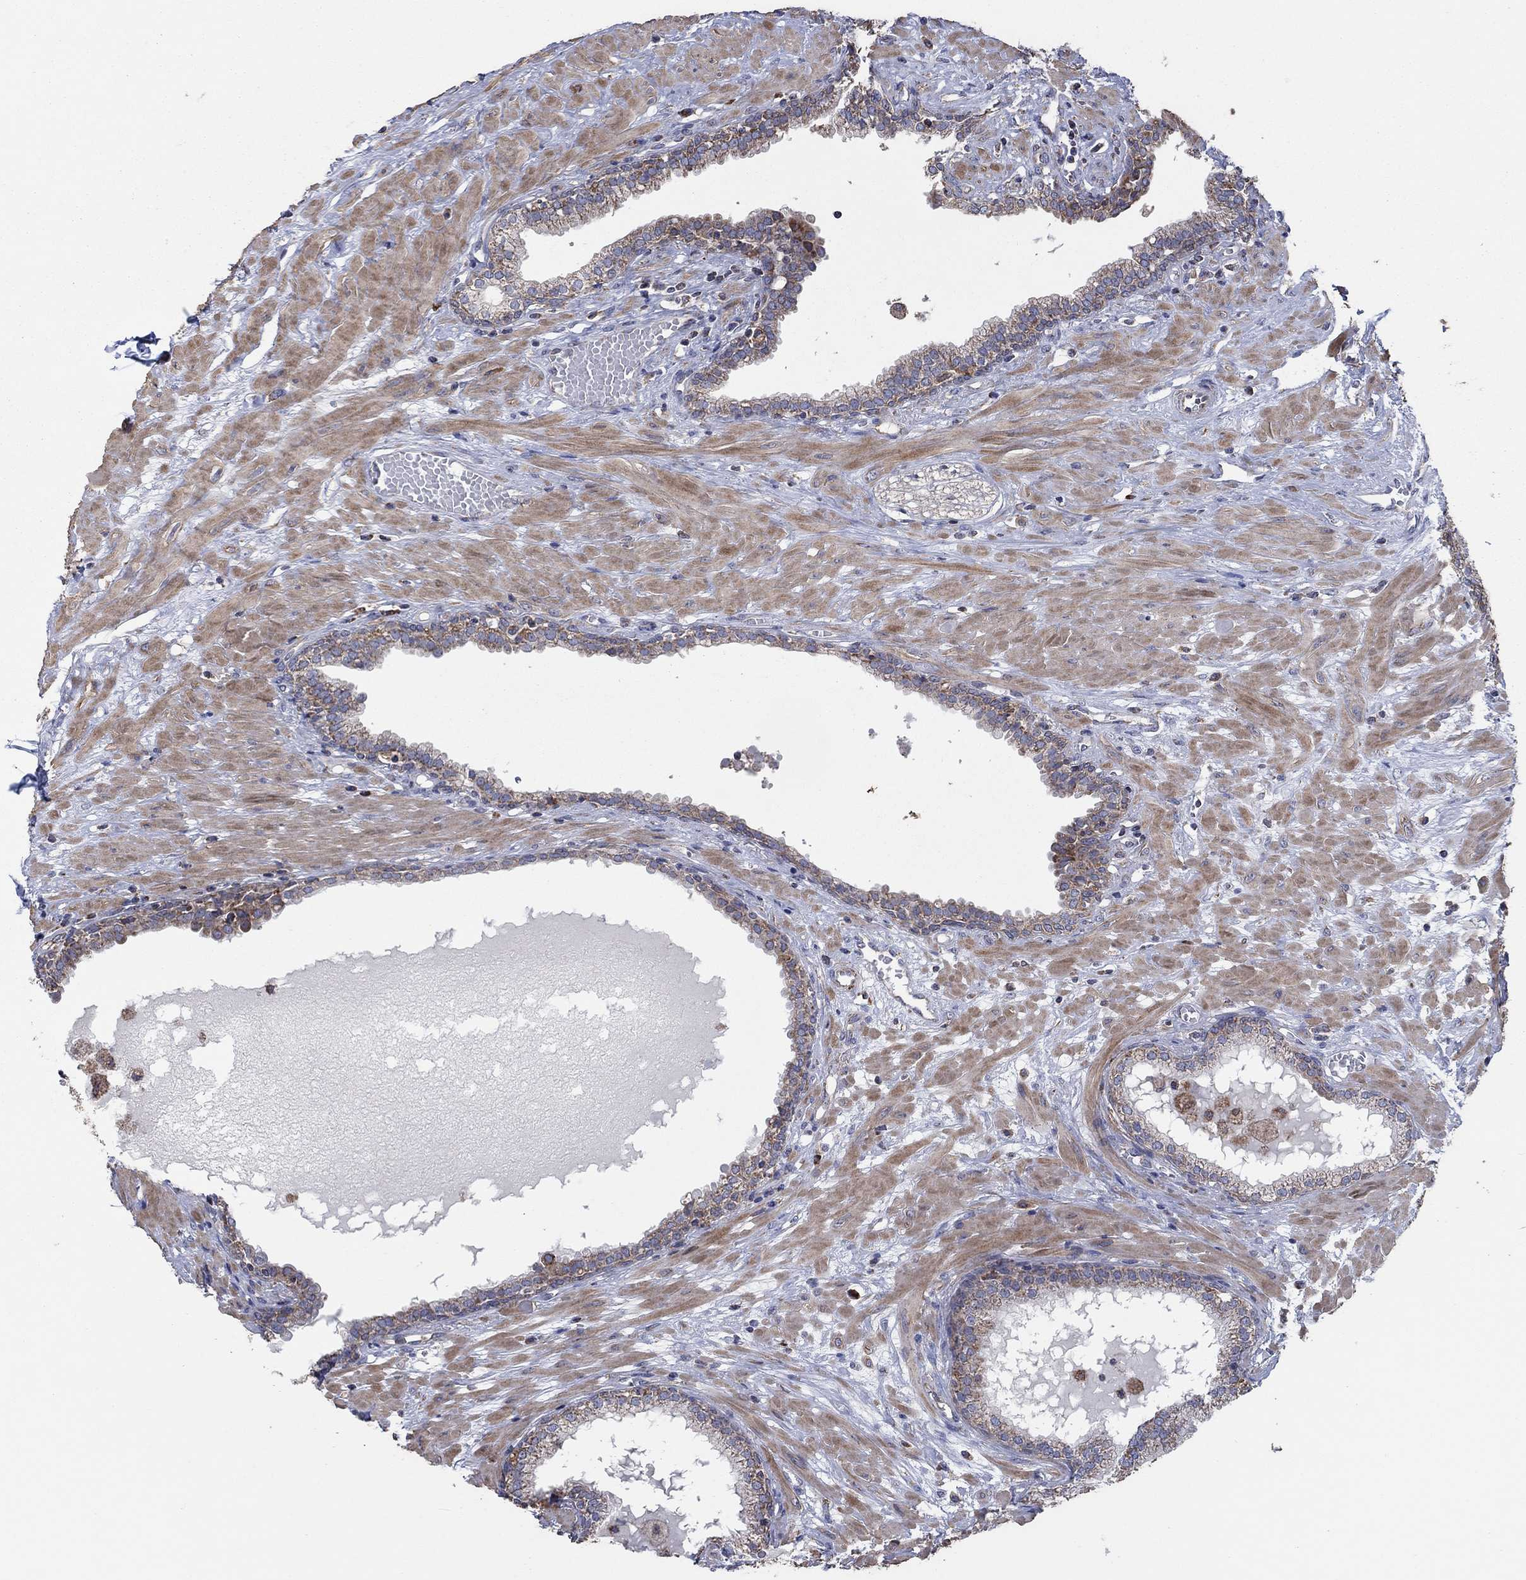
{"staining": {"intensity": "moderate", "quantity": "<25%", "location": "cytoplasmic/membranous"}, "tissue": "prostate", "cell_type": "Glandular cells", "image_type": "normal", "snomed": [{"axis": "morphology", "description": "Normal tissue, NOS"}, {"axis": "topography", "description": "Prostate"}], "caption": "Brown immunohistochemical staining in unremarkable prostate shows moderate cytoplasmic/membranous expression in about <25% of glandular cells. The staining was performed using DAB (3,3'-diaminobenzidine), with brown indicating positive protein expression. Nuclei are stained blue with hematoxylin.", "gene": "NCEH1", "patient": {"sex": "male", "age": 64}}